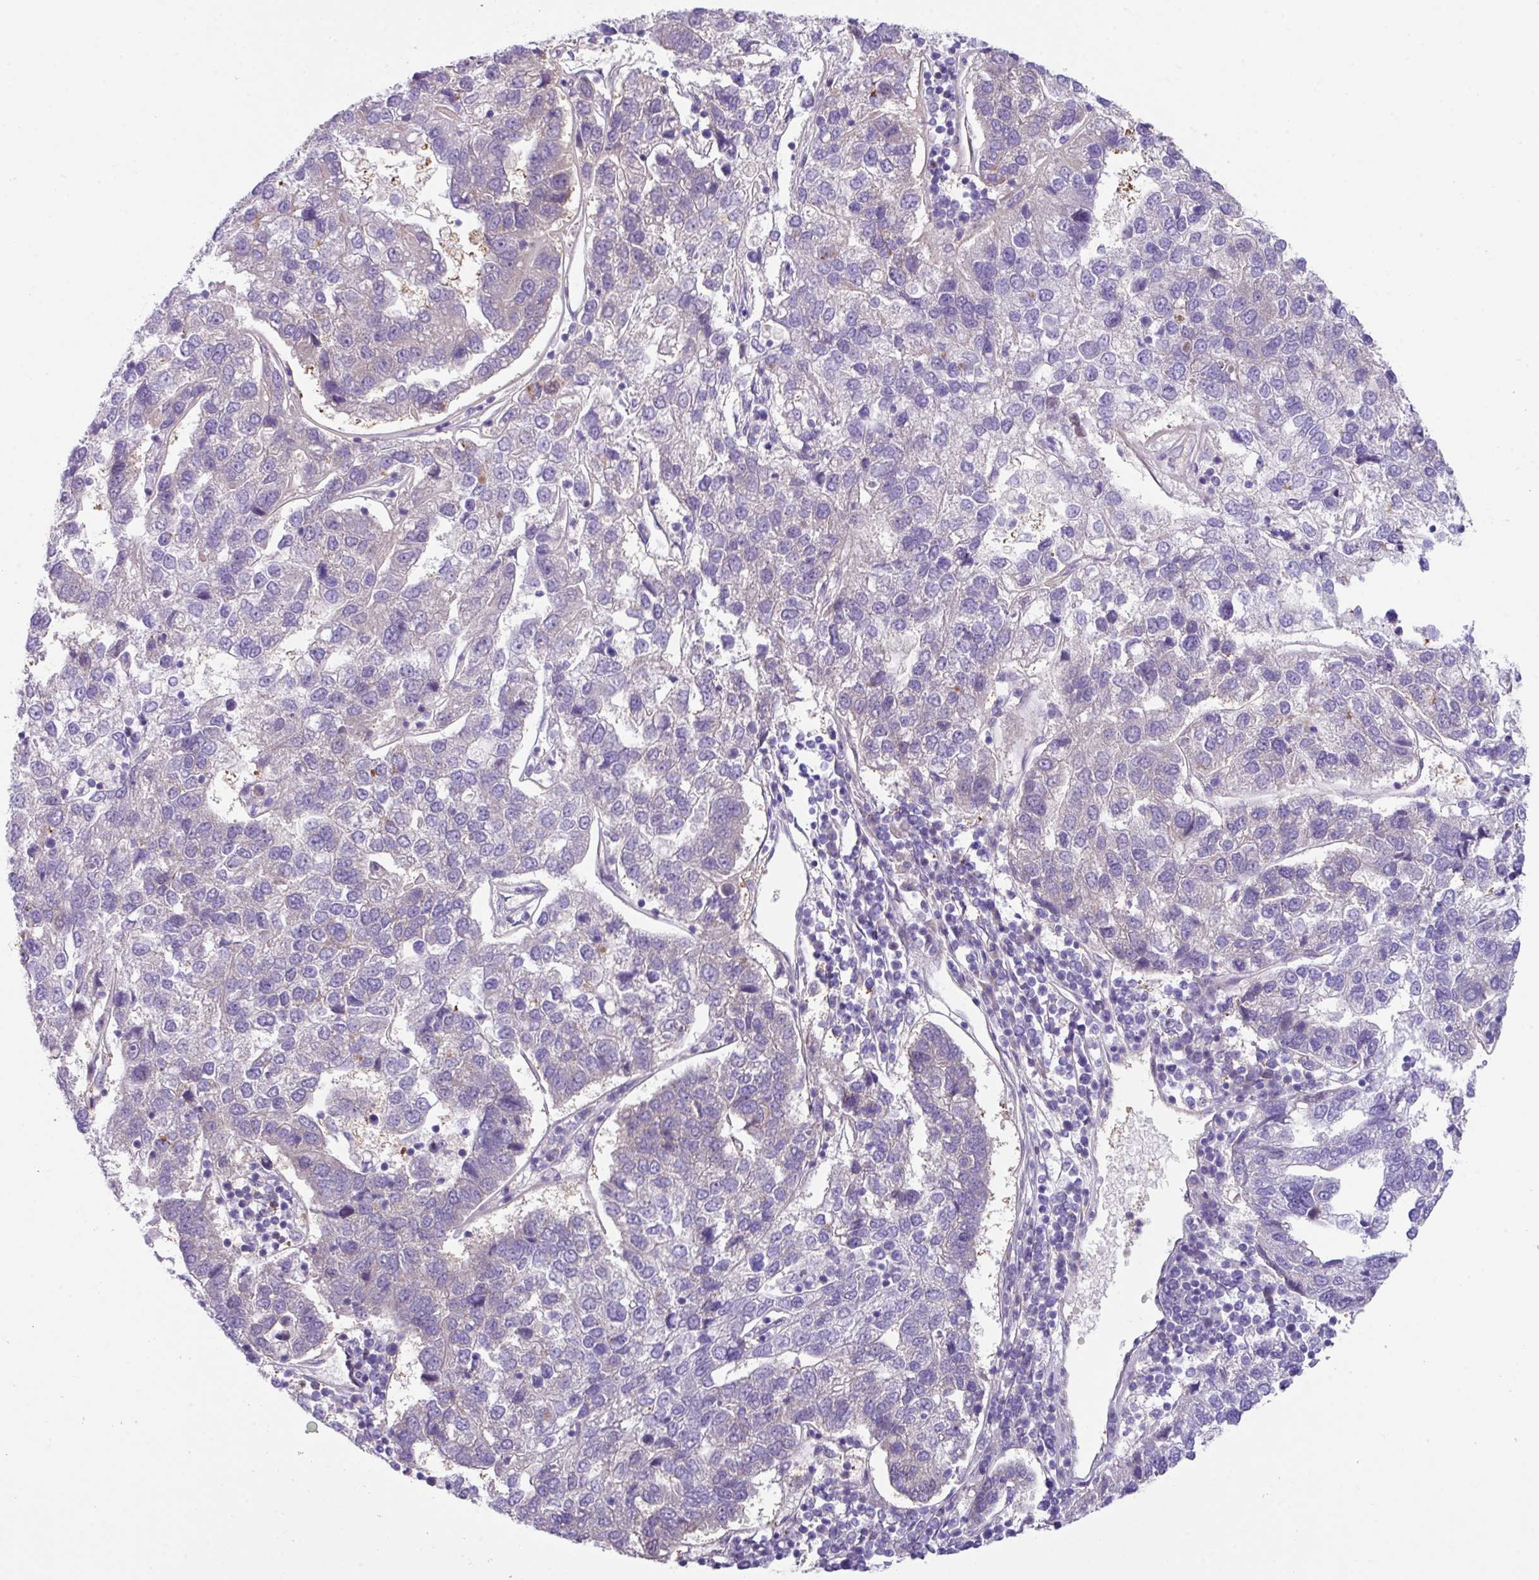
{"staining": {"intensity": "negative", "quantity": "none", "location": "none"}, "tissue": "pancreatic cancer", "cell_type": "Tumor cells", "image_type": "cancer", "snomed": [{"axis": "morphology", "description": "Adenocarcinoma, NOS"}, {"axis": "topography", "description": "Pancreas"}], "caption": "A histopathology image of pancreatic cancer stained for a protein displays no brown staining in tumor cells. (DAB (3,3'-diaminobenzidine) immunohistochemistry (IHC) visualized using brightfield microscopy, high magnification).", "gene": "DNAL1", "patient": {"sex": "female", "age": 61}}